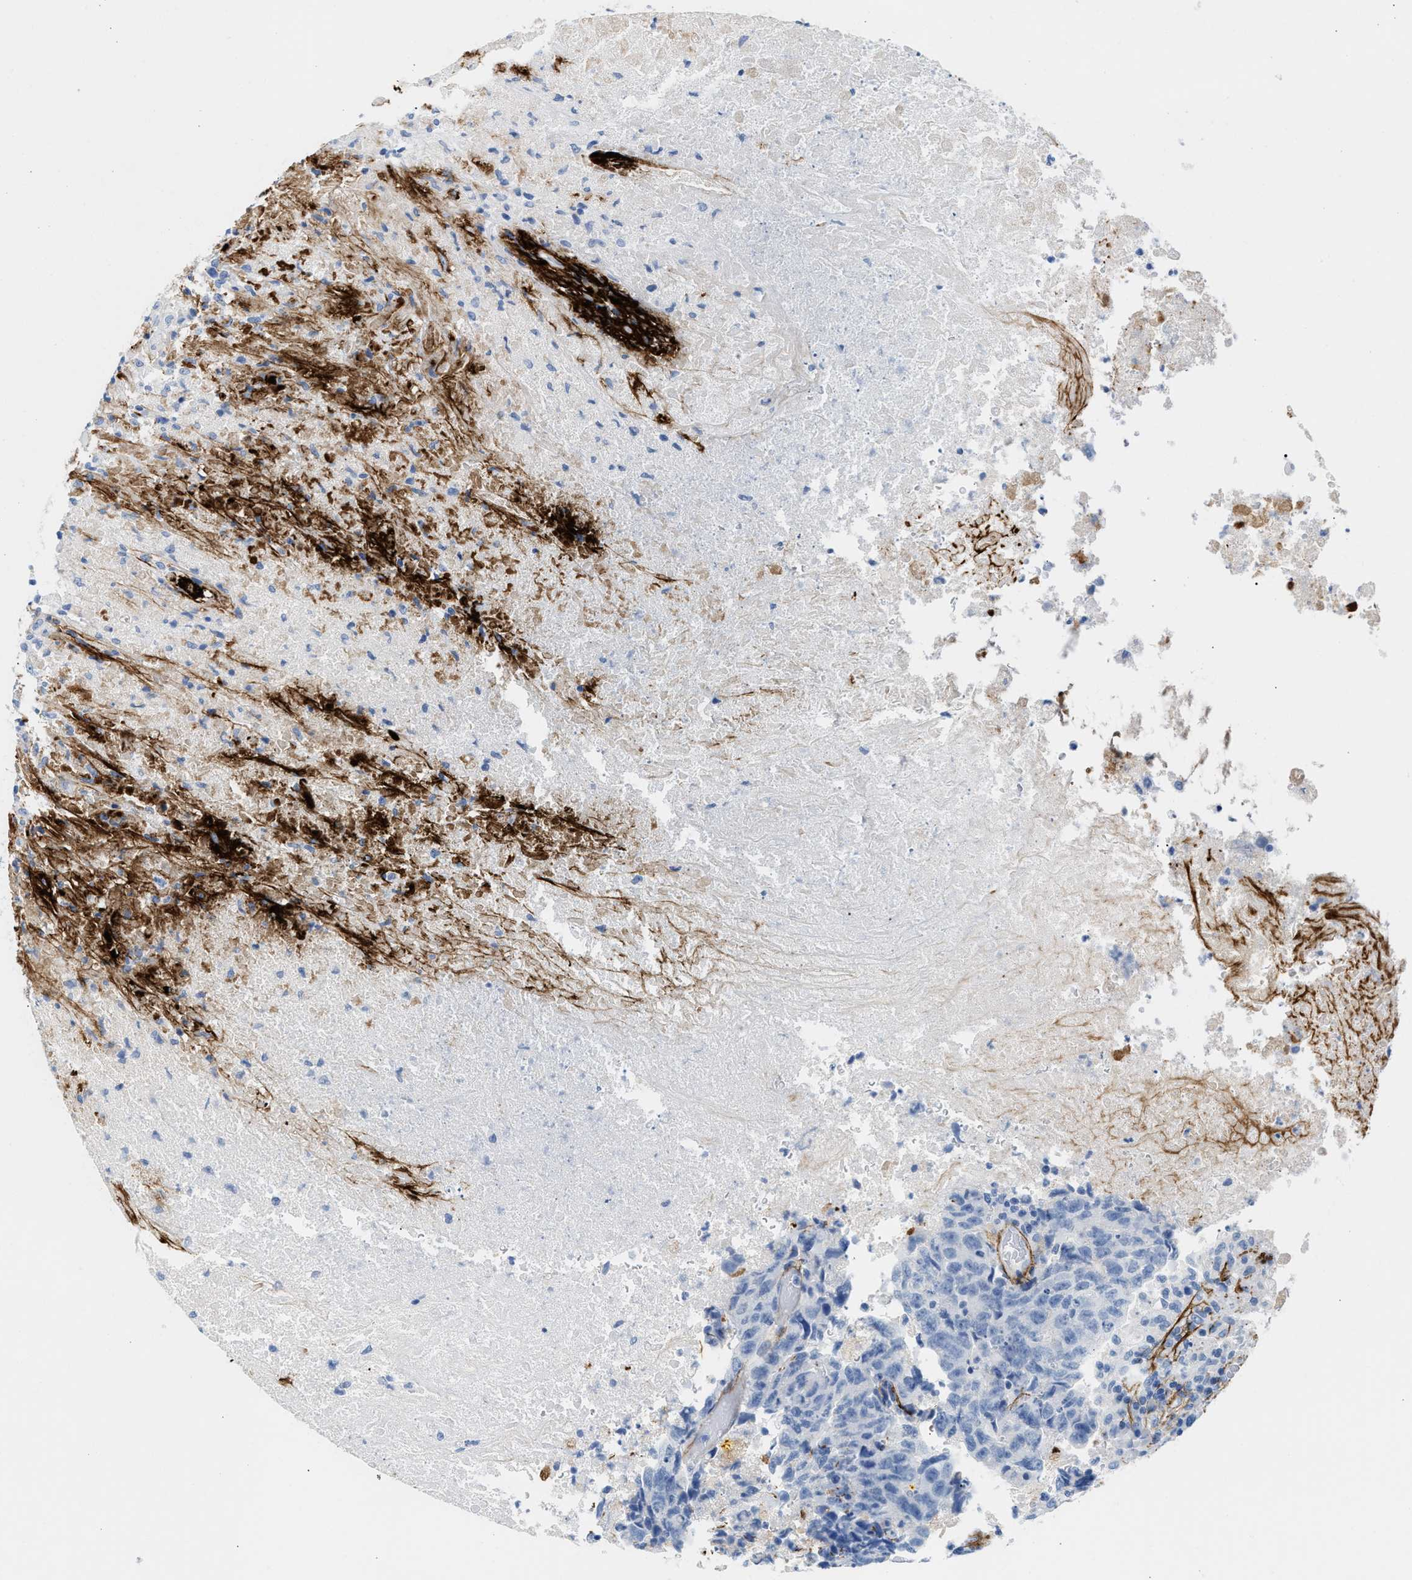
{"staining": {"intensity": "negative", "quantity": "none", "location": "none"}, "tissue": "testis cancer", "cell_type": "Tumor cells", "image_type": "cancer", "snomed": [{"axis": "morphology", "description": "Necrosis, NOS"}, {"axis": "morphology", "description": "Carcinoma, Embryonal, NOS"}, {"axis": "topography", "description": "Testis"}], "caption": "Micrograph shows no significant protein staining in tumor cells of testis embryonal carcinoma.", "gene": "TNR", "patient": {"sex": "male", "age": 19}}